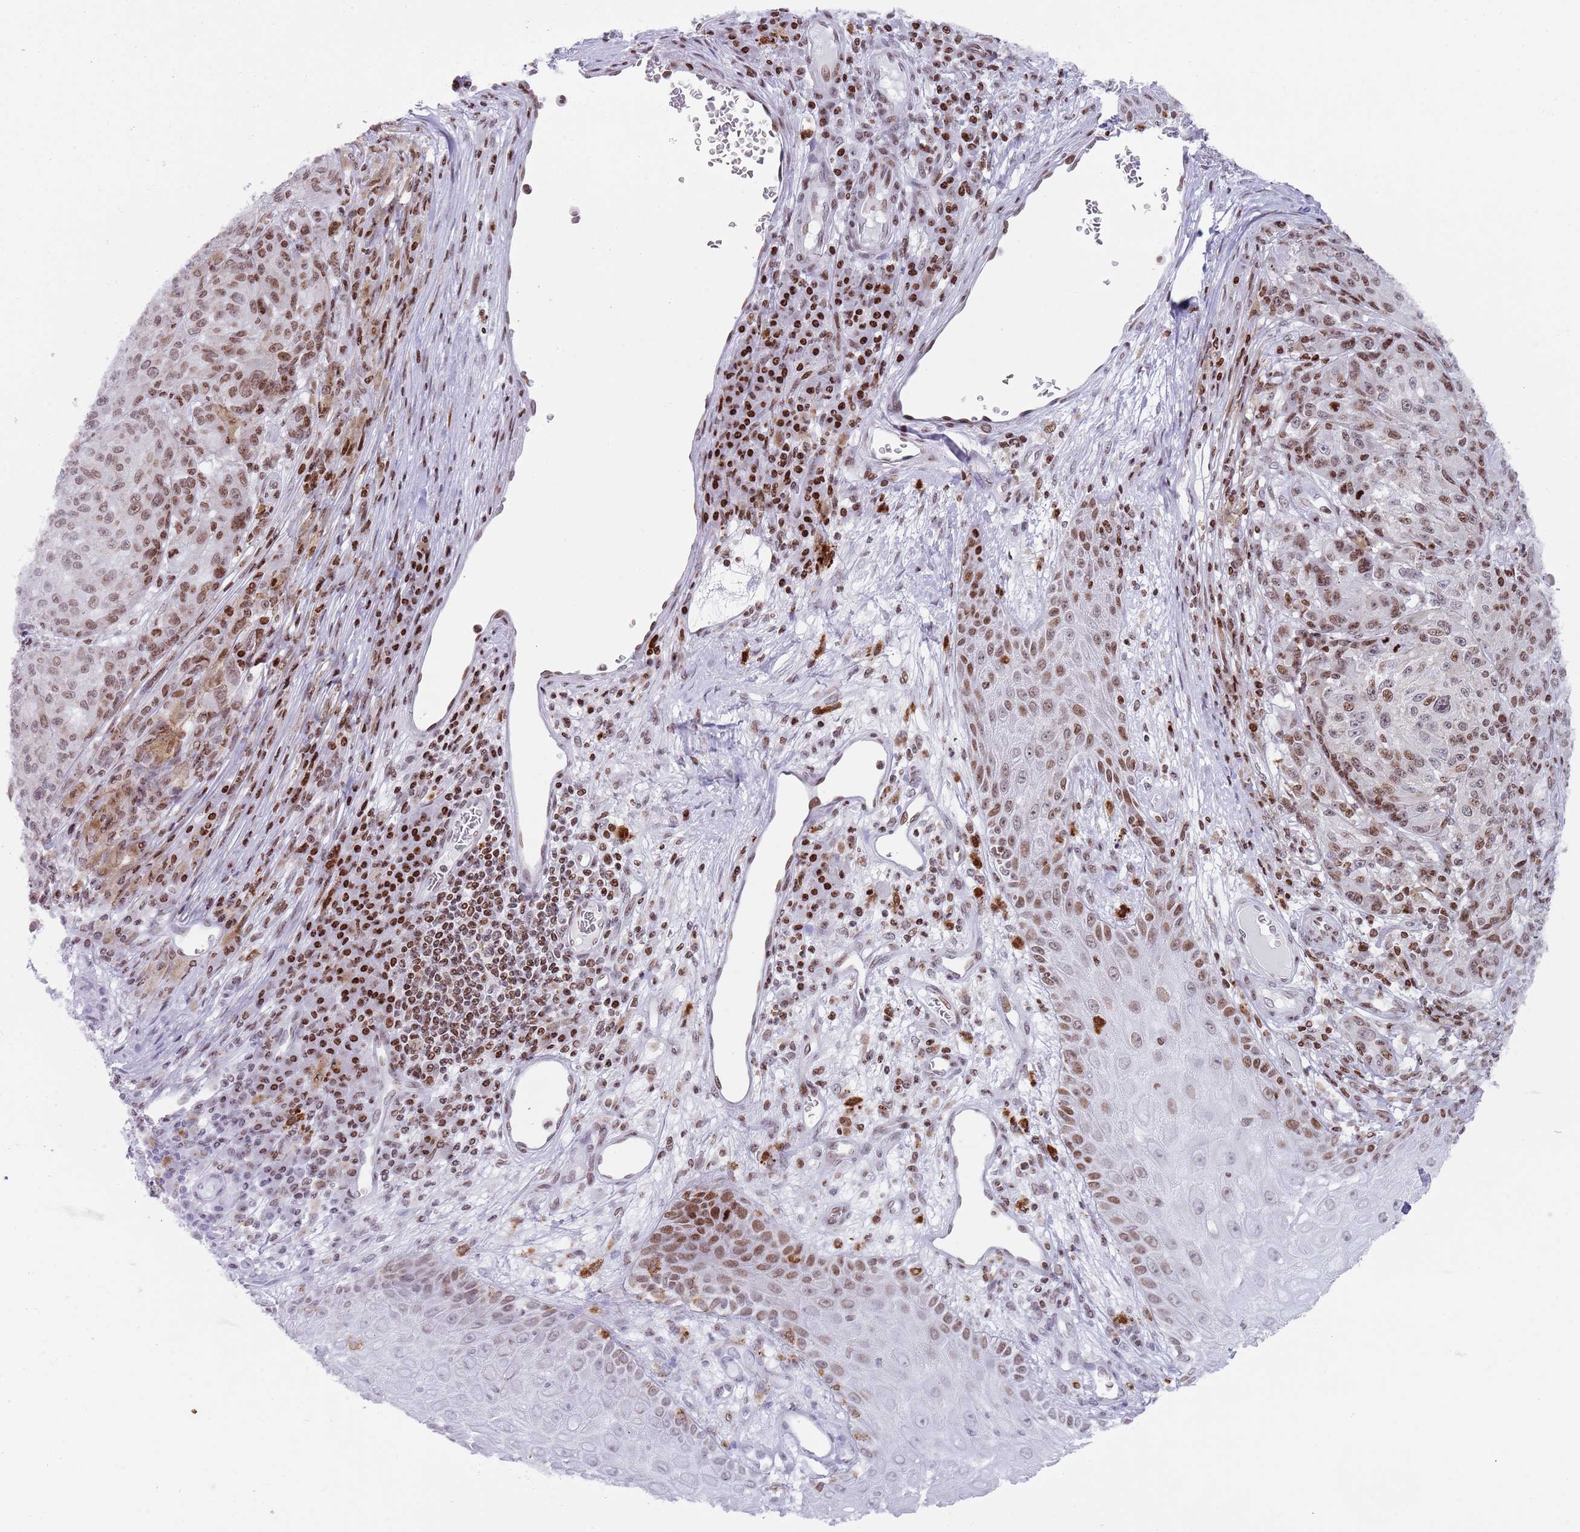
{"staining": {"intensity": "moderate", "quantity": ">75%", "location": "cytoplasmic/membranous,nuclear"}, "tissue": "melanoma", "cell_type": "Tumor cells", "image_type": "cancer", "snomed": [{"axis": "morphology", "description": "Malignant melanoma, NOS"}, {"axis": "topography", "description": "Skin"}], "caption": "Immunohistochemical staining of melanoma demonstrates medium levels of moderate cytoplasmic/membranous and nuclear expression in about >75% of tumor cells.", "gene": "HDAC8", "patient": {"sex": "male", "age": 53}}